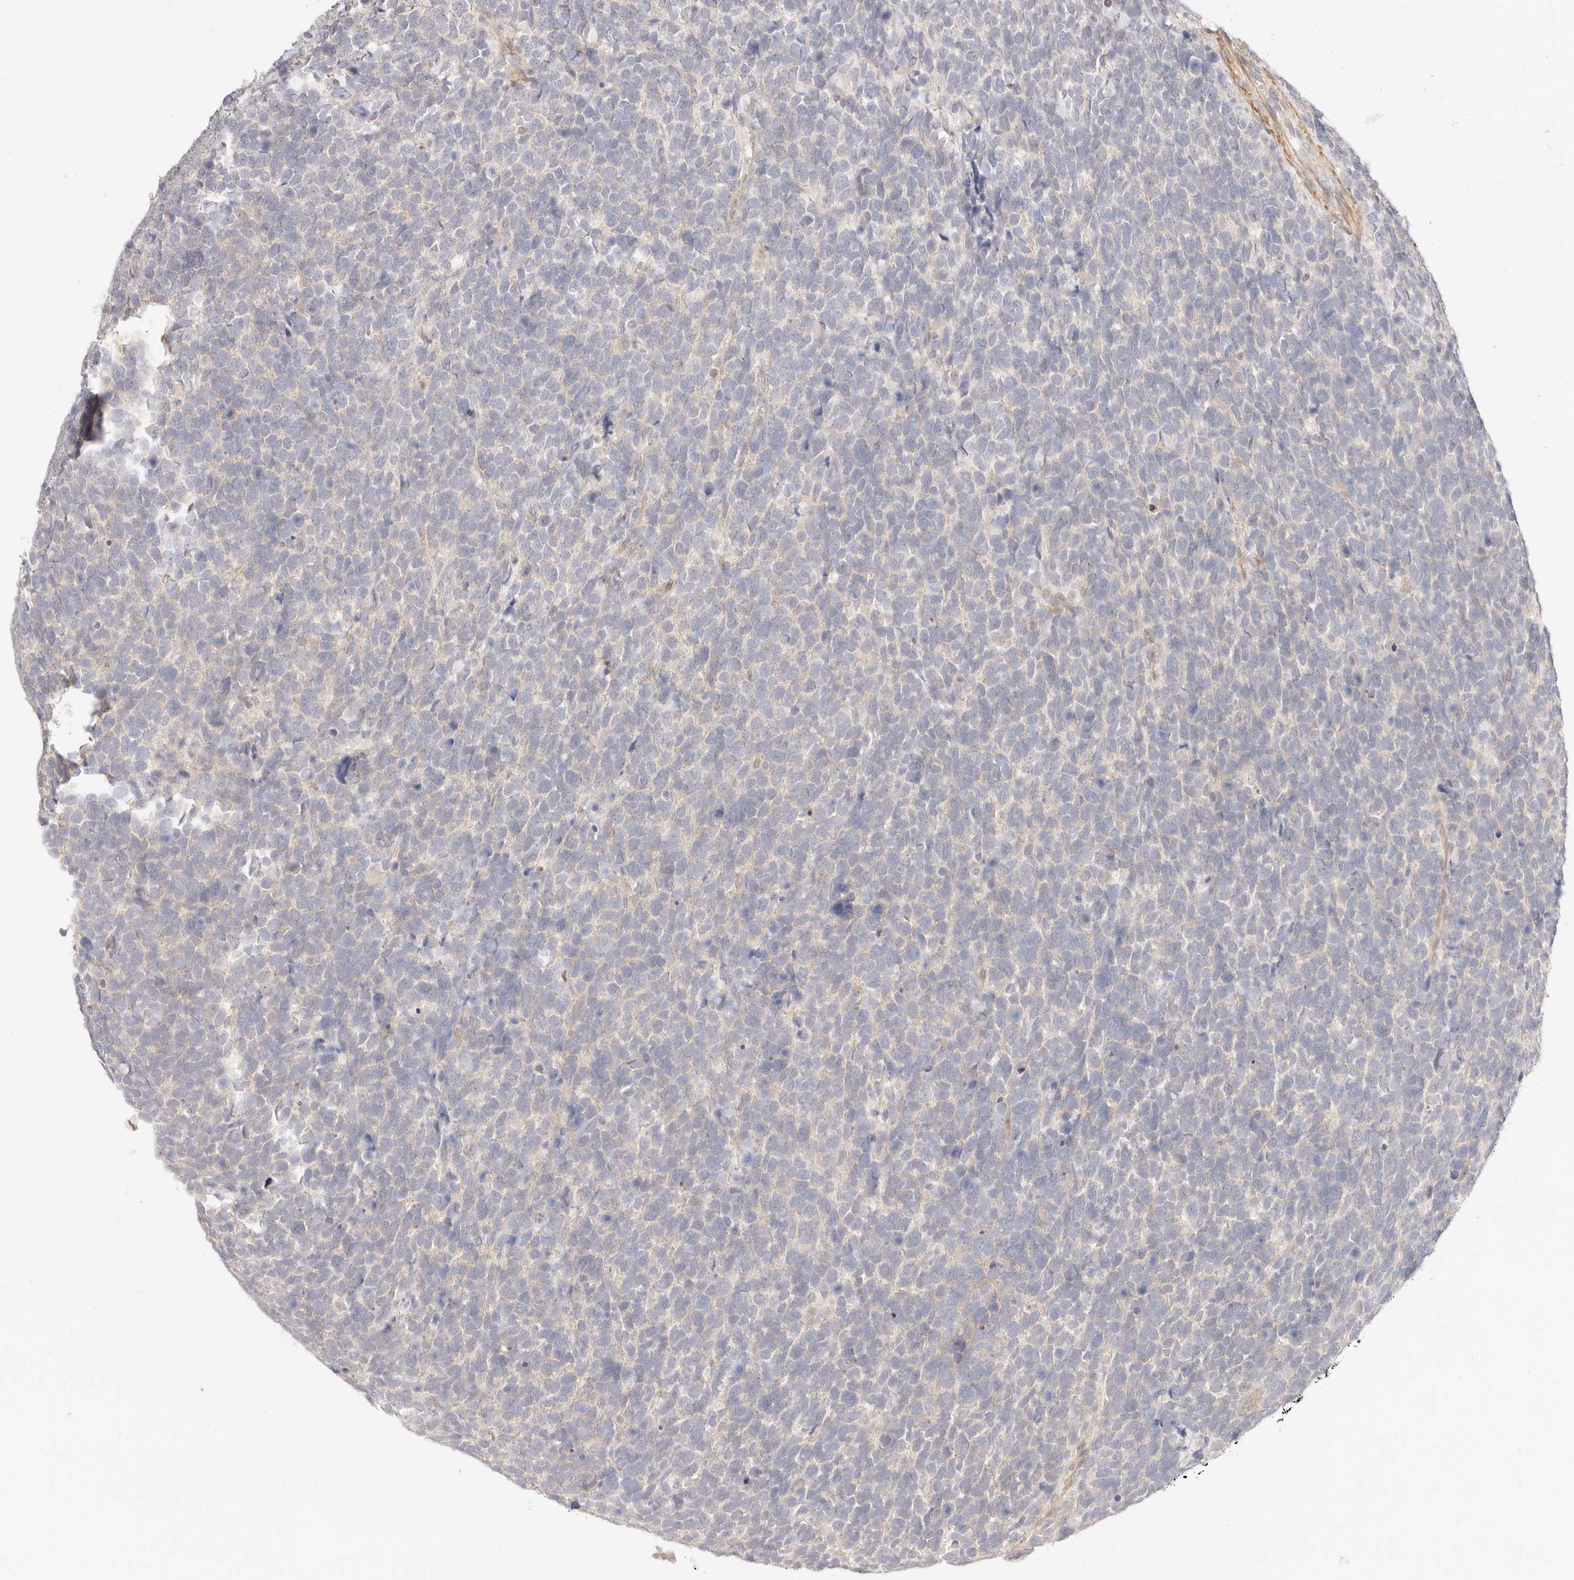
{"staining": {"intensity": "negative", "quantity": "none", "location": "none"}, "tissue": "urothelial cancer", "cell_type": "Tumor cells", "image_type": "cancer", "snomed": [{"axis": "morphology", "description": "Urothelial carcinoma, High grade"}, {"axis": "topography", "description": "Urinary bladder"}], "caption": "This is an immunohistochemistry histopathology image of urothelial carcinoma (high-grade). There is no staining in tumor cells.", "gene": "UBXN10", "patient": {"sex": "female", "age": 80}}